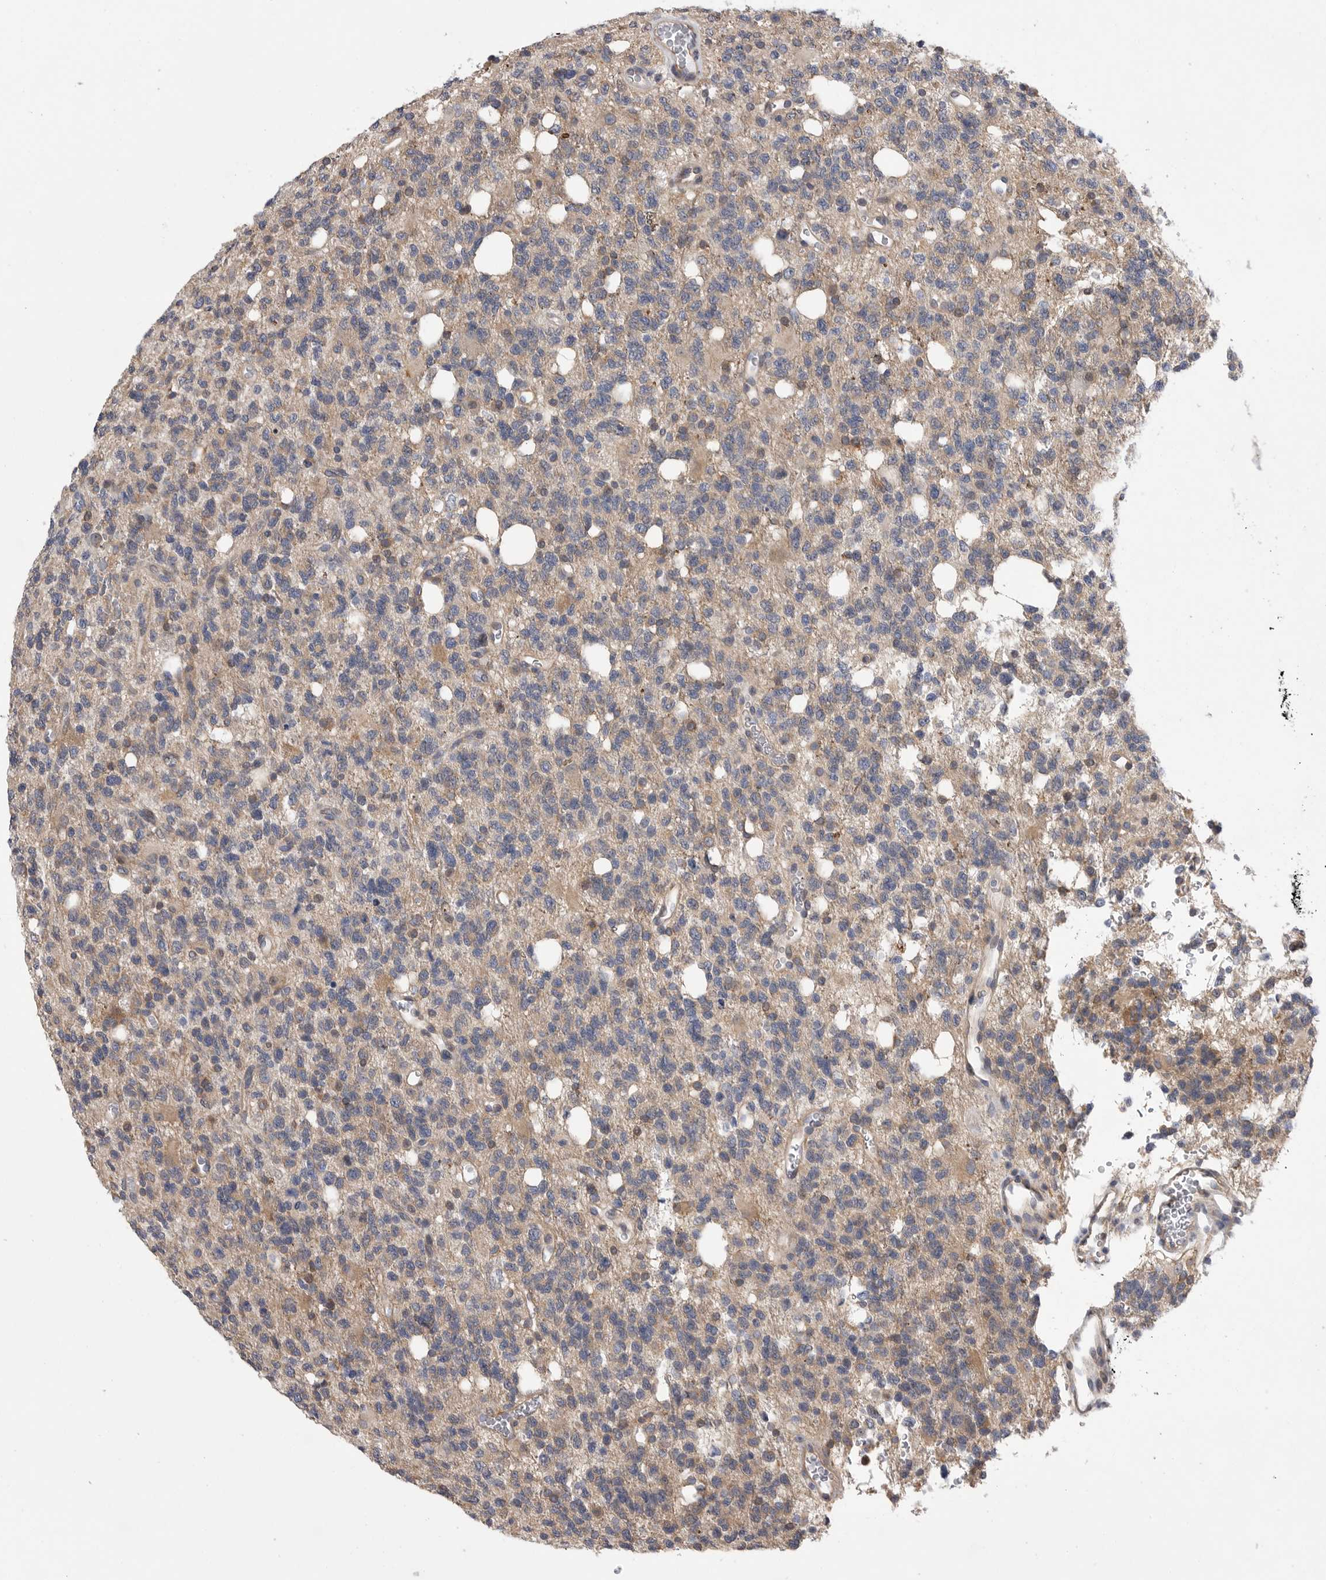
{"staining": {"intensity": "weak", "quantity": "<25%", "location": "cytoplasmic/membranous"}, "tissue": "glioma", "cell_type": "Tumor cells", "image_type": "cancer", "snomed": [{"axis": "morphology", "description": "Glioma, malignant, High grade"}, {"axis": "topography", "description": "Brain"}], "caption": "High-grade glioma (malignant) was stained to show a protein in brown. There is no significant expression in tumor cells.", "gene": "FBXO43", "patient": {"sex": "female", "age": 62}}